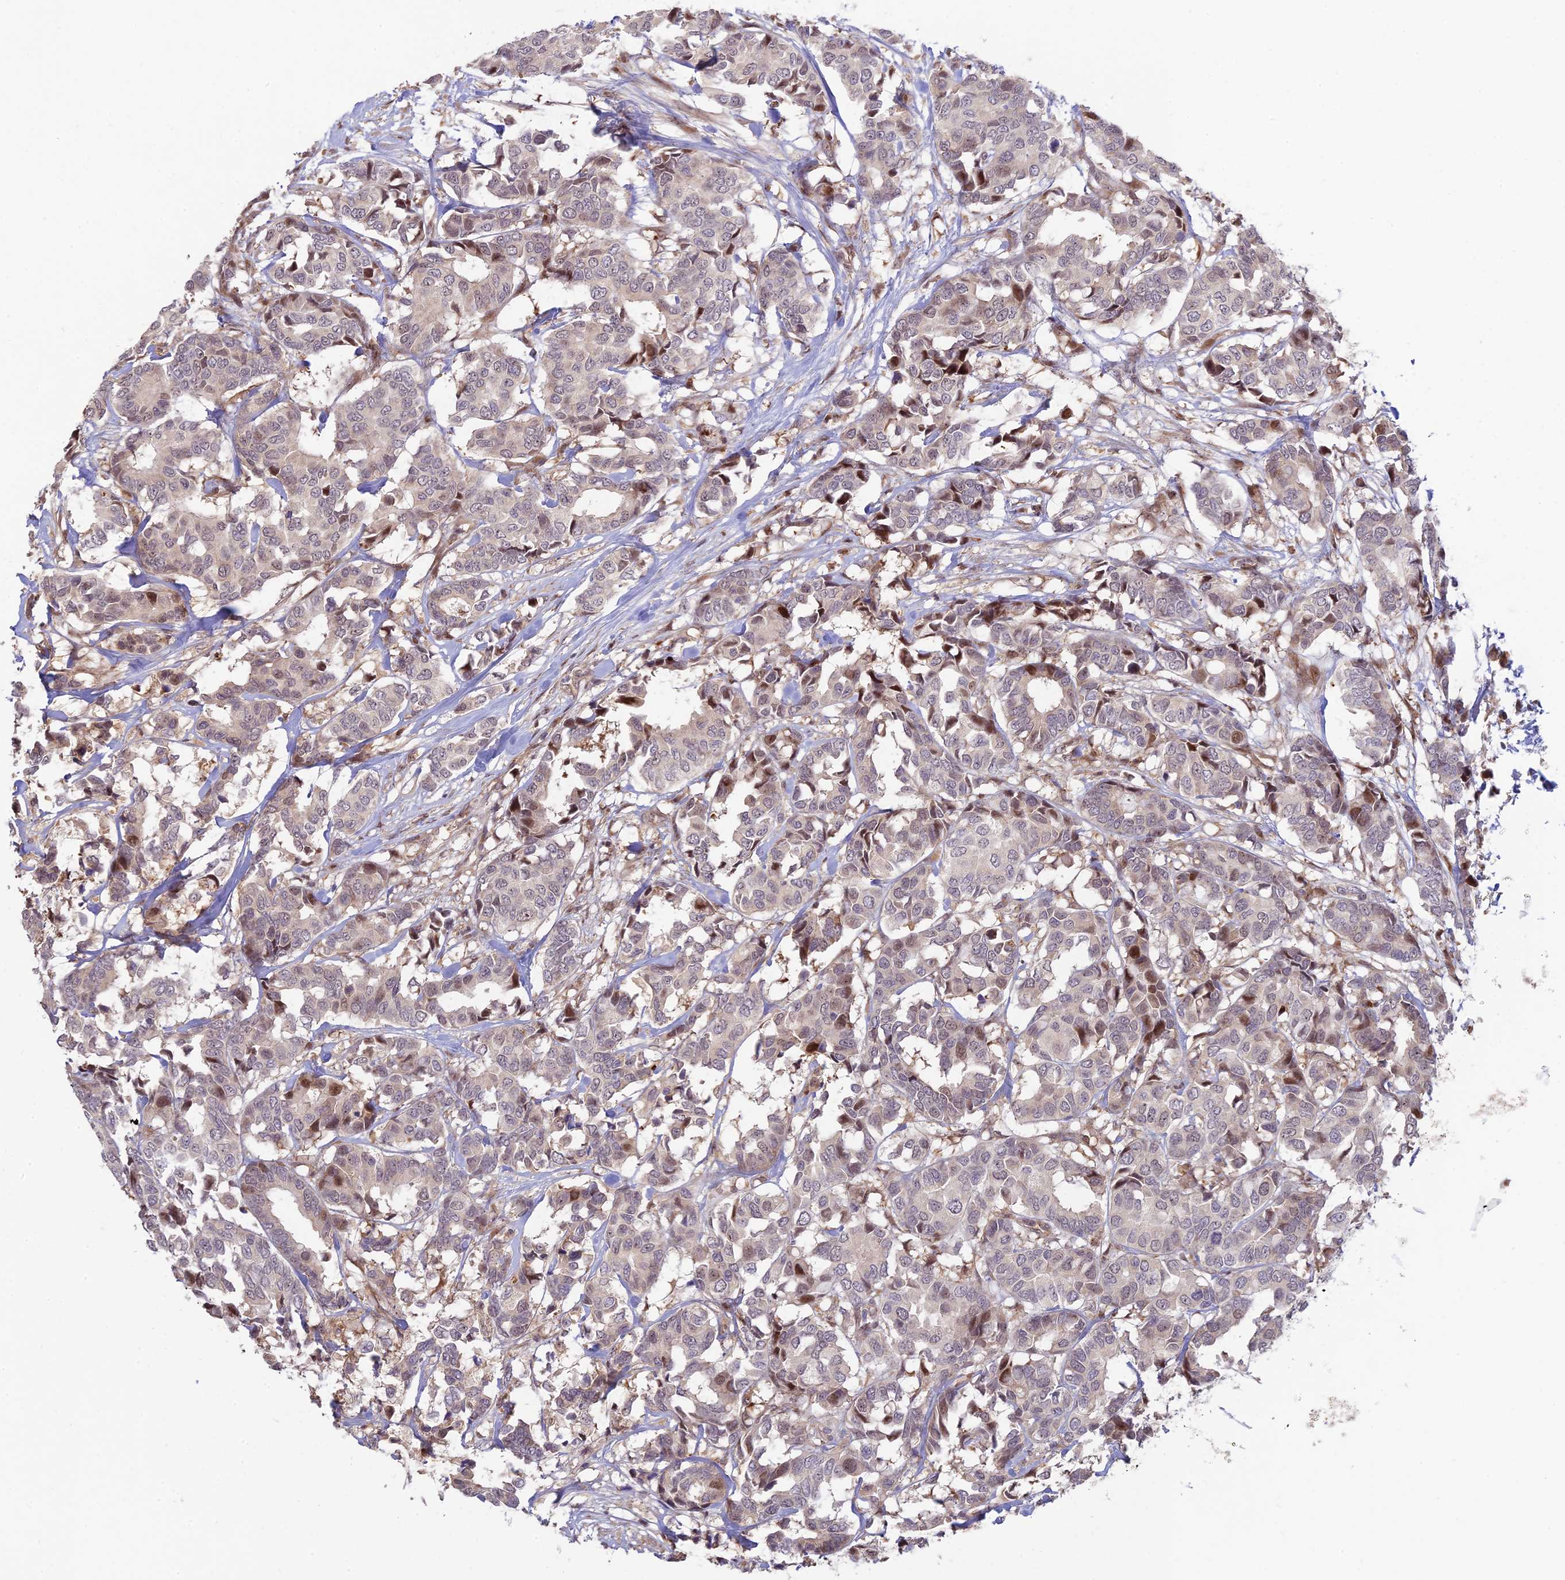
{"staining": {"intensity": "moderate", "quantity": "<25%", "location": "nuclear"}, "tissue": "breast cancer", "cell_type": "Tumor cells", "image_type": "cancer", "snomed": [{"axis": "morphology", "description": "Normal tissue, NOS"}, {"axis": "morphology", "description": "Duct carcinoma"}, {"axis": "topography", "description": "Breast"}], "caption": "Breast intraductal carcinoma stained with a protein marker displays moderate staining in tumor cells.", "gene": "UFSP2", "patient": {"sex": "female", "age": 87}}